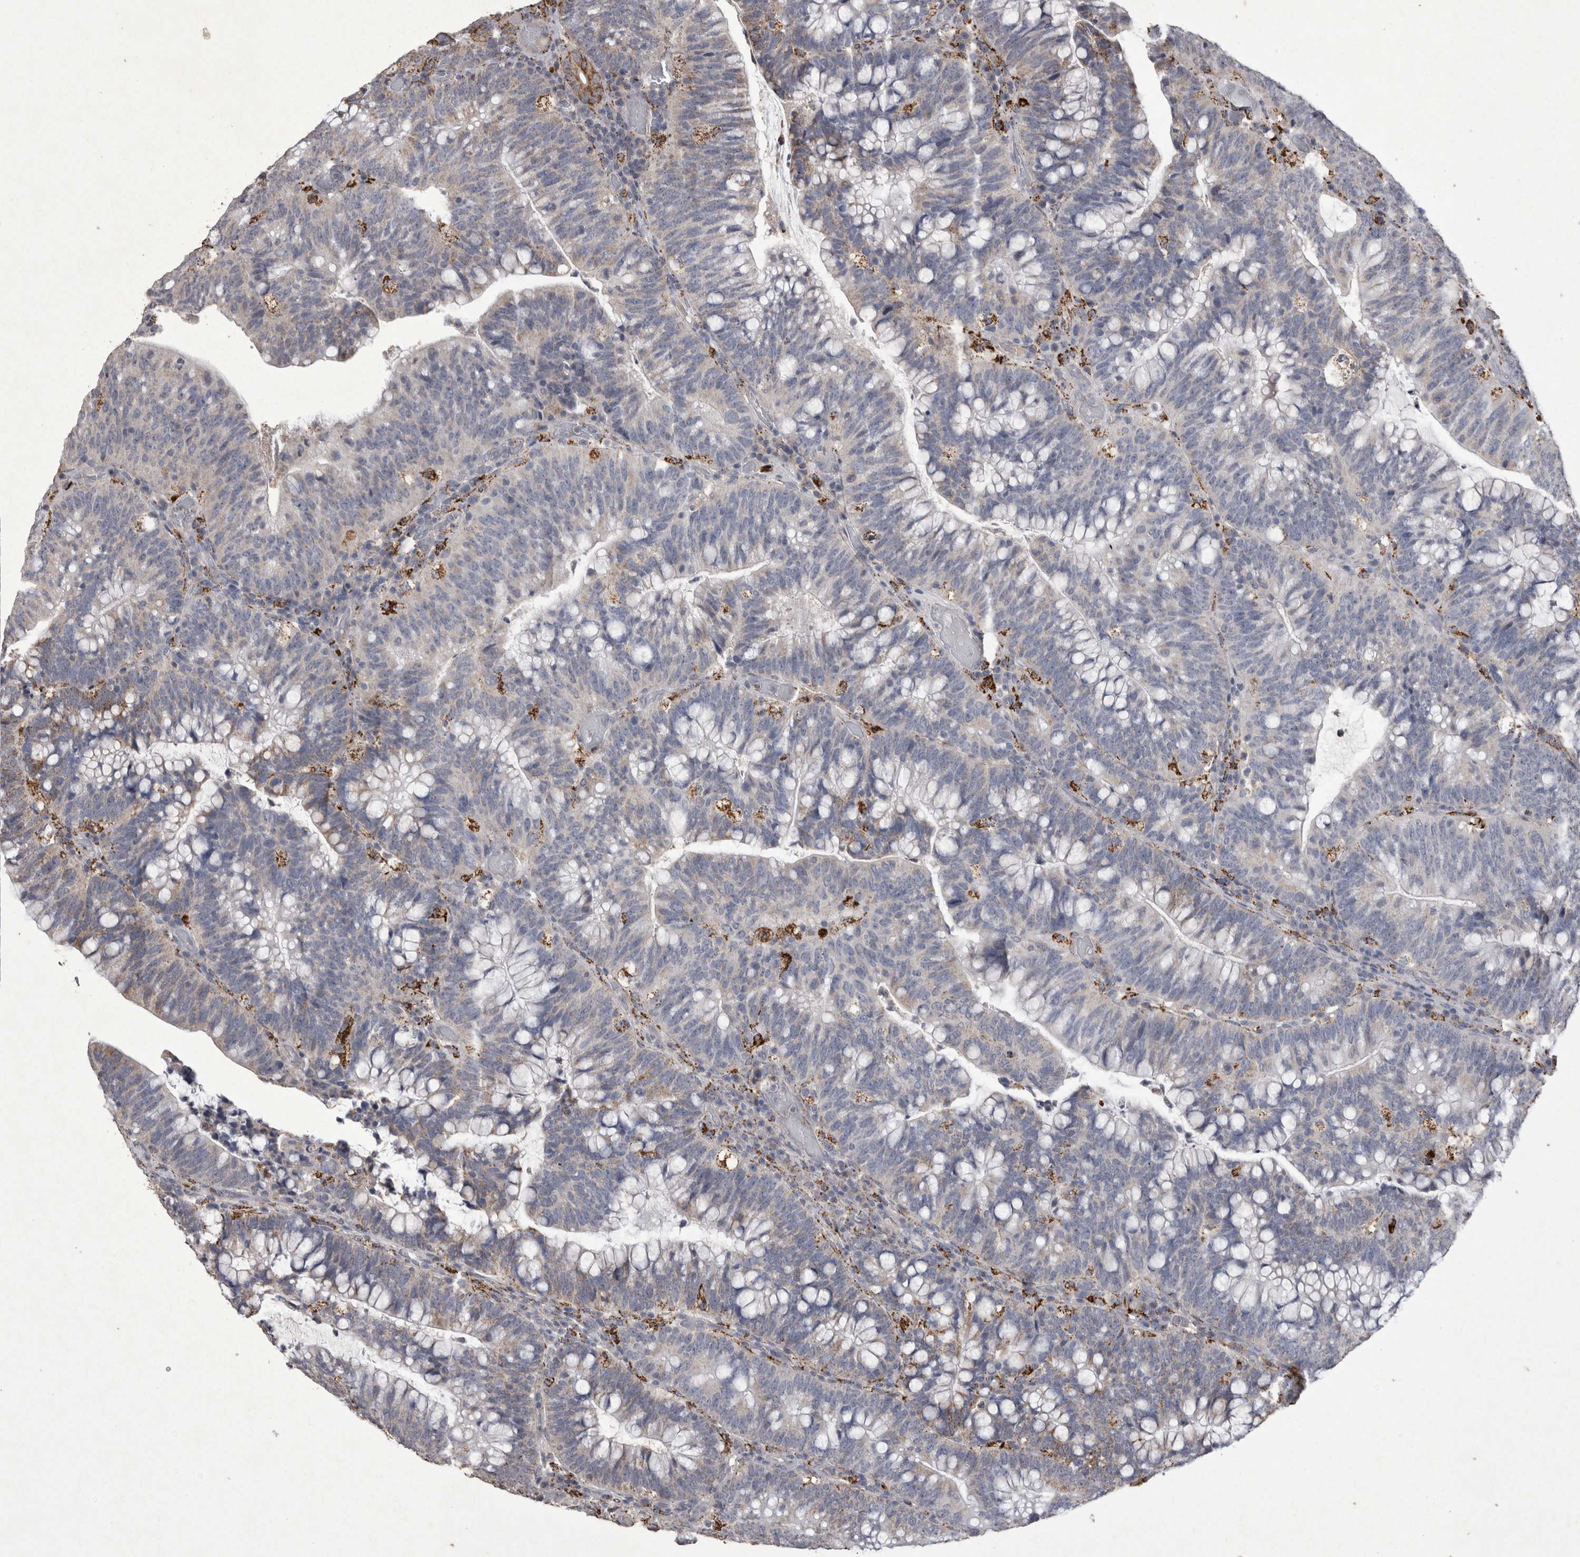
{"staining": {"intensity": "weak", "quantity": "<25%", "location": "cytoplasmic/membranous"}, "tissue": "colorectal cancer", "cell_type": "Tumor cells", "image_type": "cancer", "snomed": [{"axis": "morphology", "description": "Adenocarcinoma, NOS"}, {"axis": "topography", "description": "Colon"}], "caption": "This is an immunohistochemistry (IHC) micrograph of adenocarcinoma (colorectal). There is no positivity in tumor cells.", "gene": "DKK3", "patient": {"sex": "female", "age": 66}}